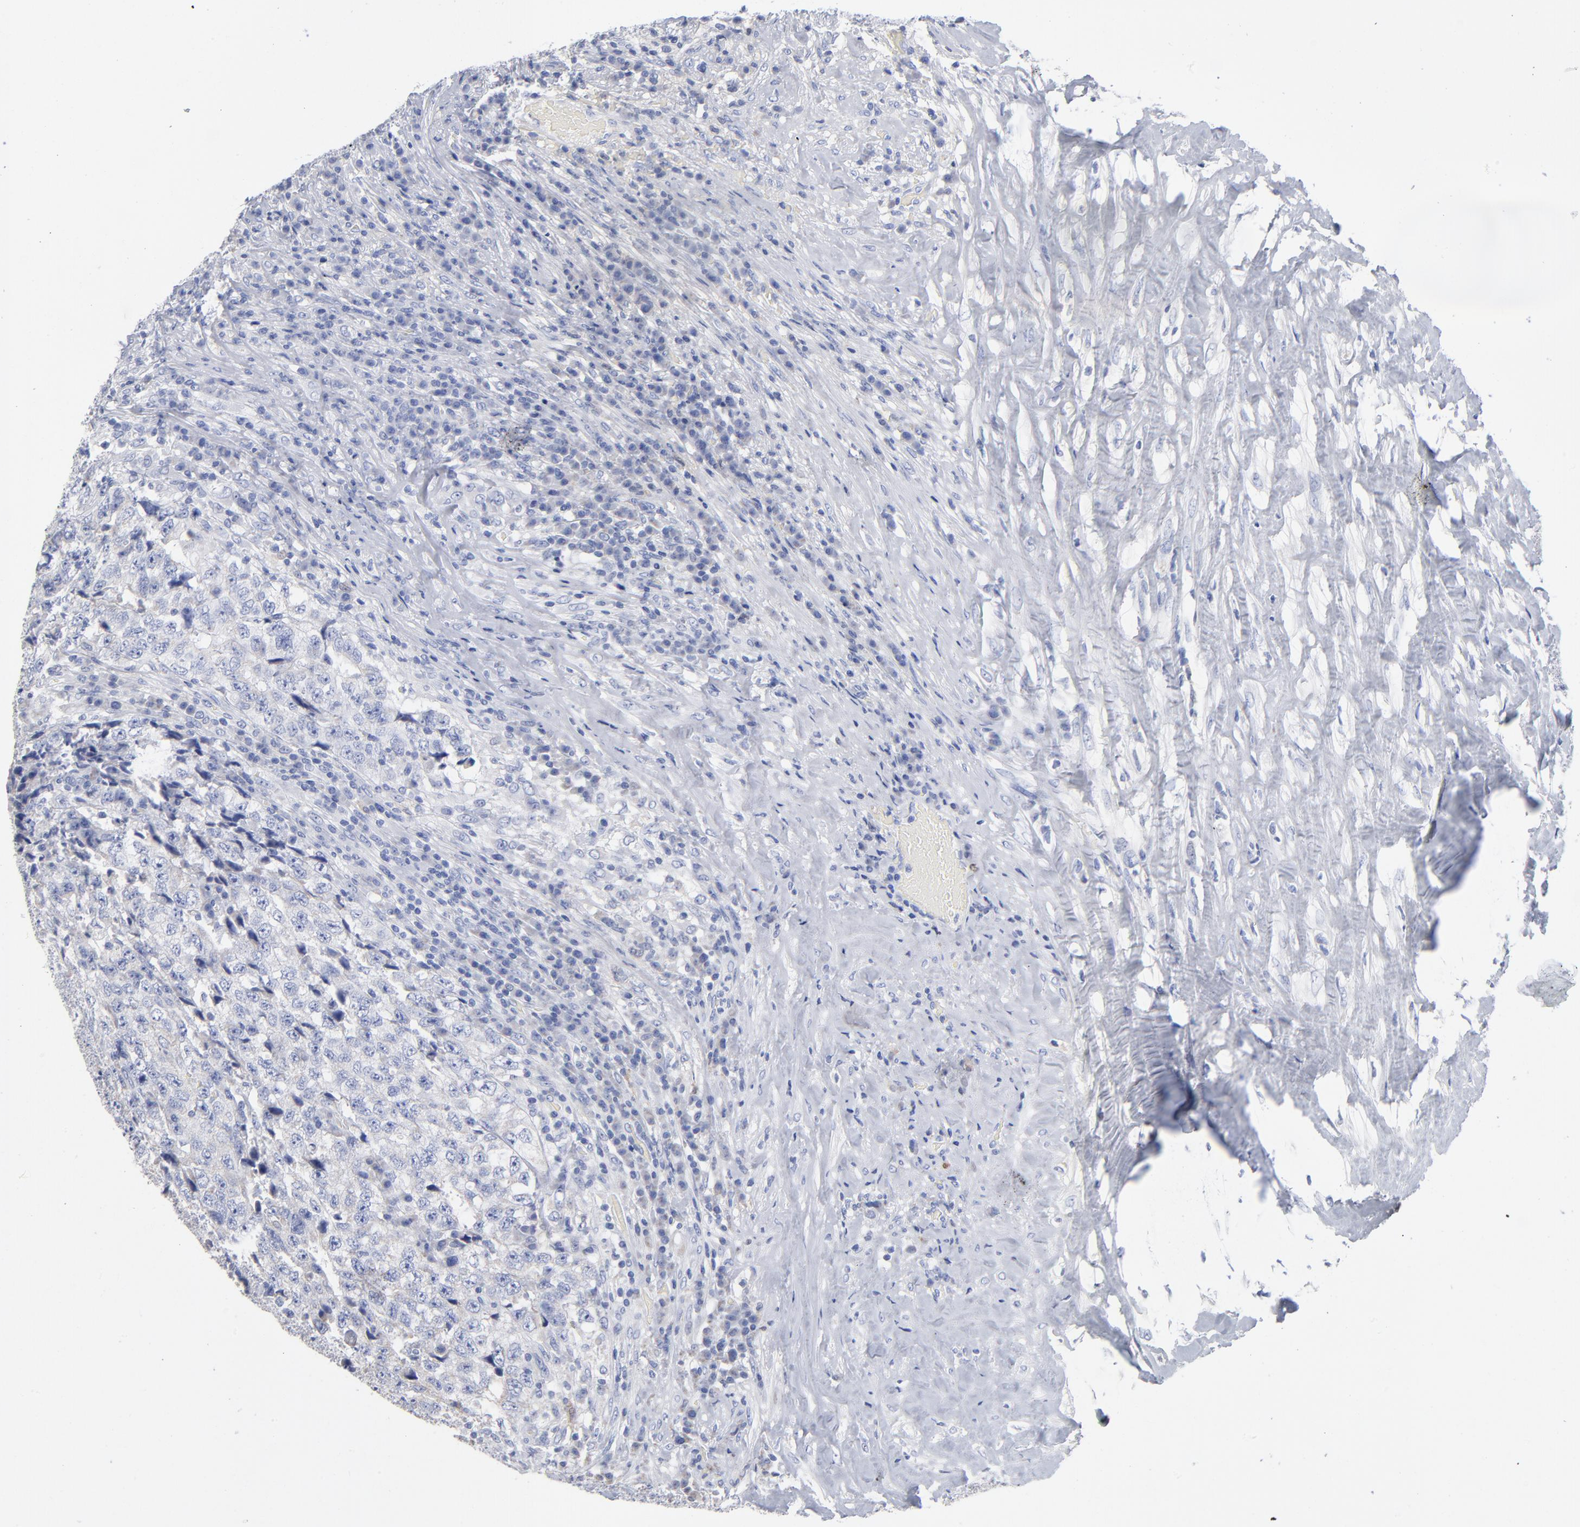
{"staining": {"intensity": "negative", "quantity": "none", "location": "none"}, "tissue": "testis cancer", "cell_type": "Tumor cells", "image_type": "cancer", "snomed": [{"axis": "morphology", "description": "Necrosis, NOS"}, {"axis": "morphology", "description": "Carcinoma, Embryonal, NOS"}, {"axis": "topography", "description": "Testis"}], "caption": "DAB (3,3'-diaminobenzidine) immunohistochemical staining of testis cancer (embryonal carcinoma) demonstrates no significant positivity in tumor cells.", "gene": "PTP4A1", "patient": {"sex": "male", "age": 19}}